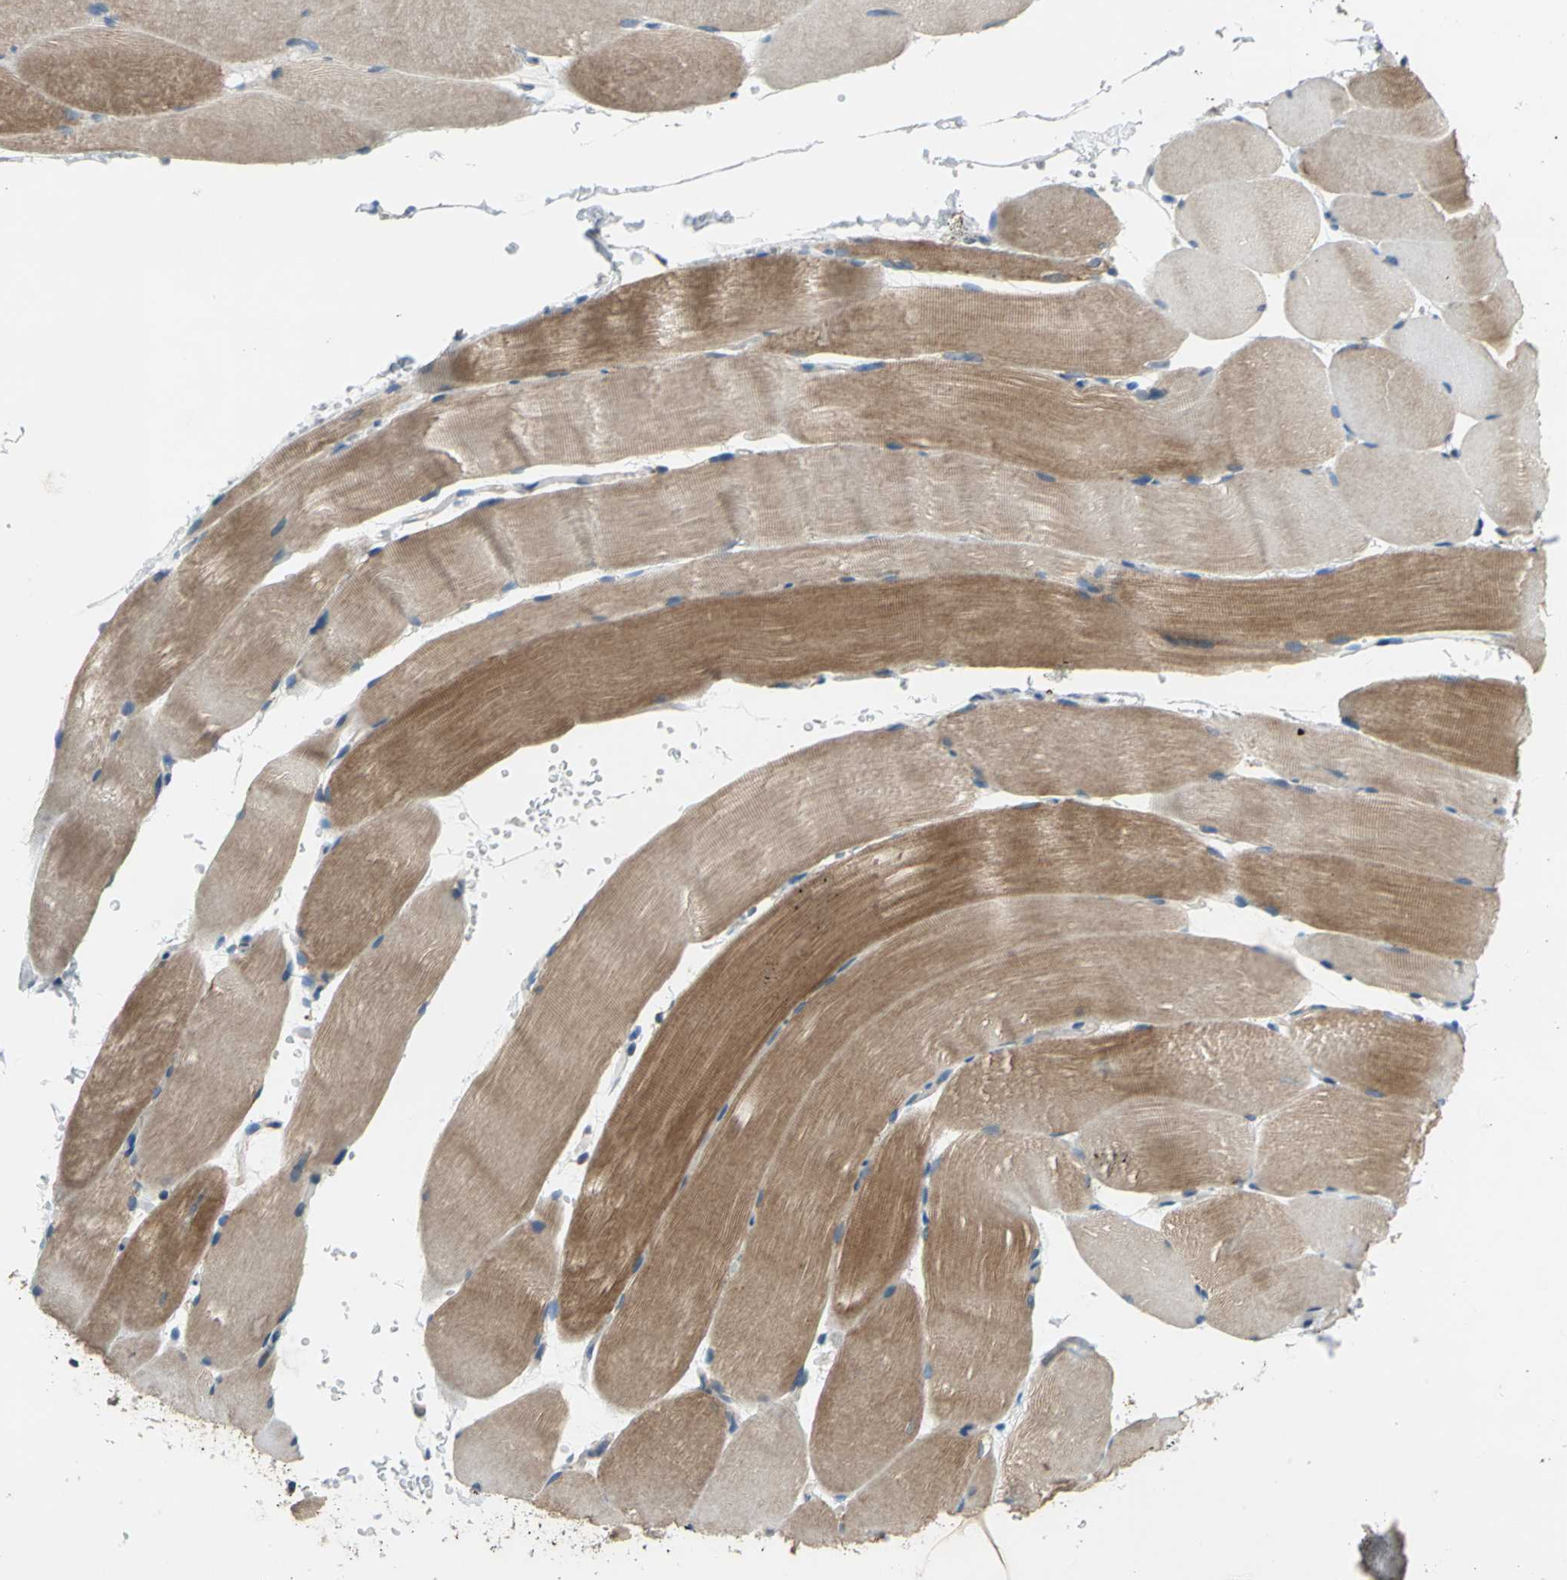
{"staining": {"intensity": "moderate", "quantity": ">75%", "location": "cytoplasmic/membranous"}, "tissue": "skeletal muscle", "cell_type": "Myocytes", "image_type": "normal", "snomed": [{"axis": "morphology", "description": "Normal tissue, NOS"}, {"axis": "topography", "description": "Skeletal muscle"}, {"axis": "topography", "description": "Parathyroid gland"}], "caption": "Brown immunohistochemical staining in normal skeletal muscle reveals moderate cytoplasmic/membranous expression in approximately >75% of myocytes.", "gene": "TRAK1", "patient": {"sex": "female", "age": 37}}